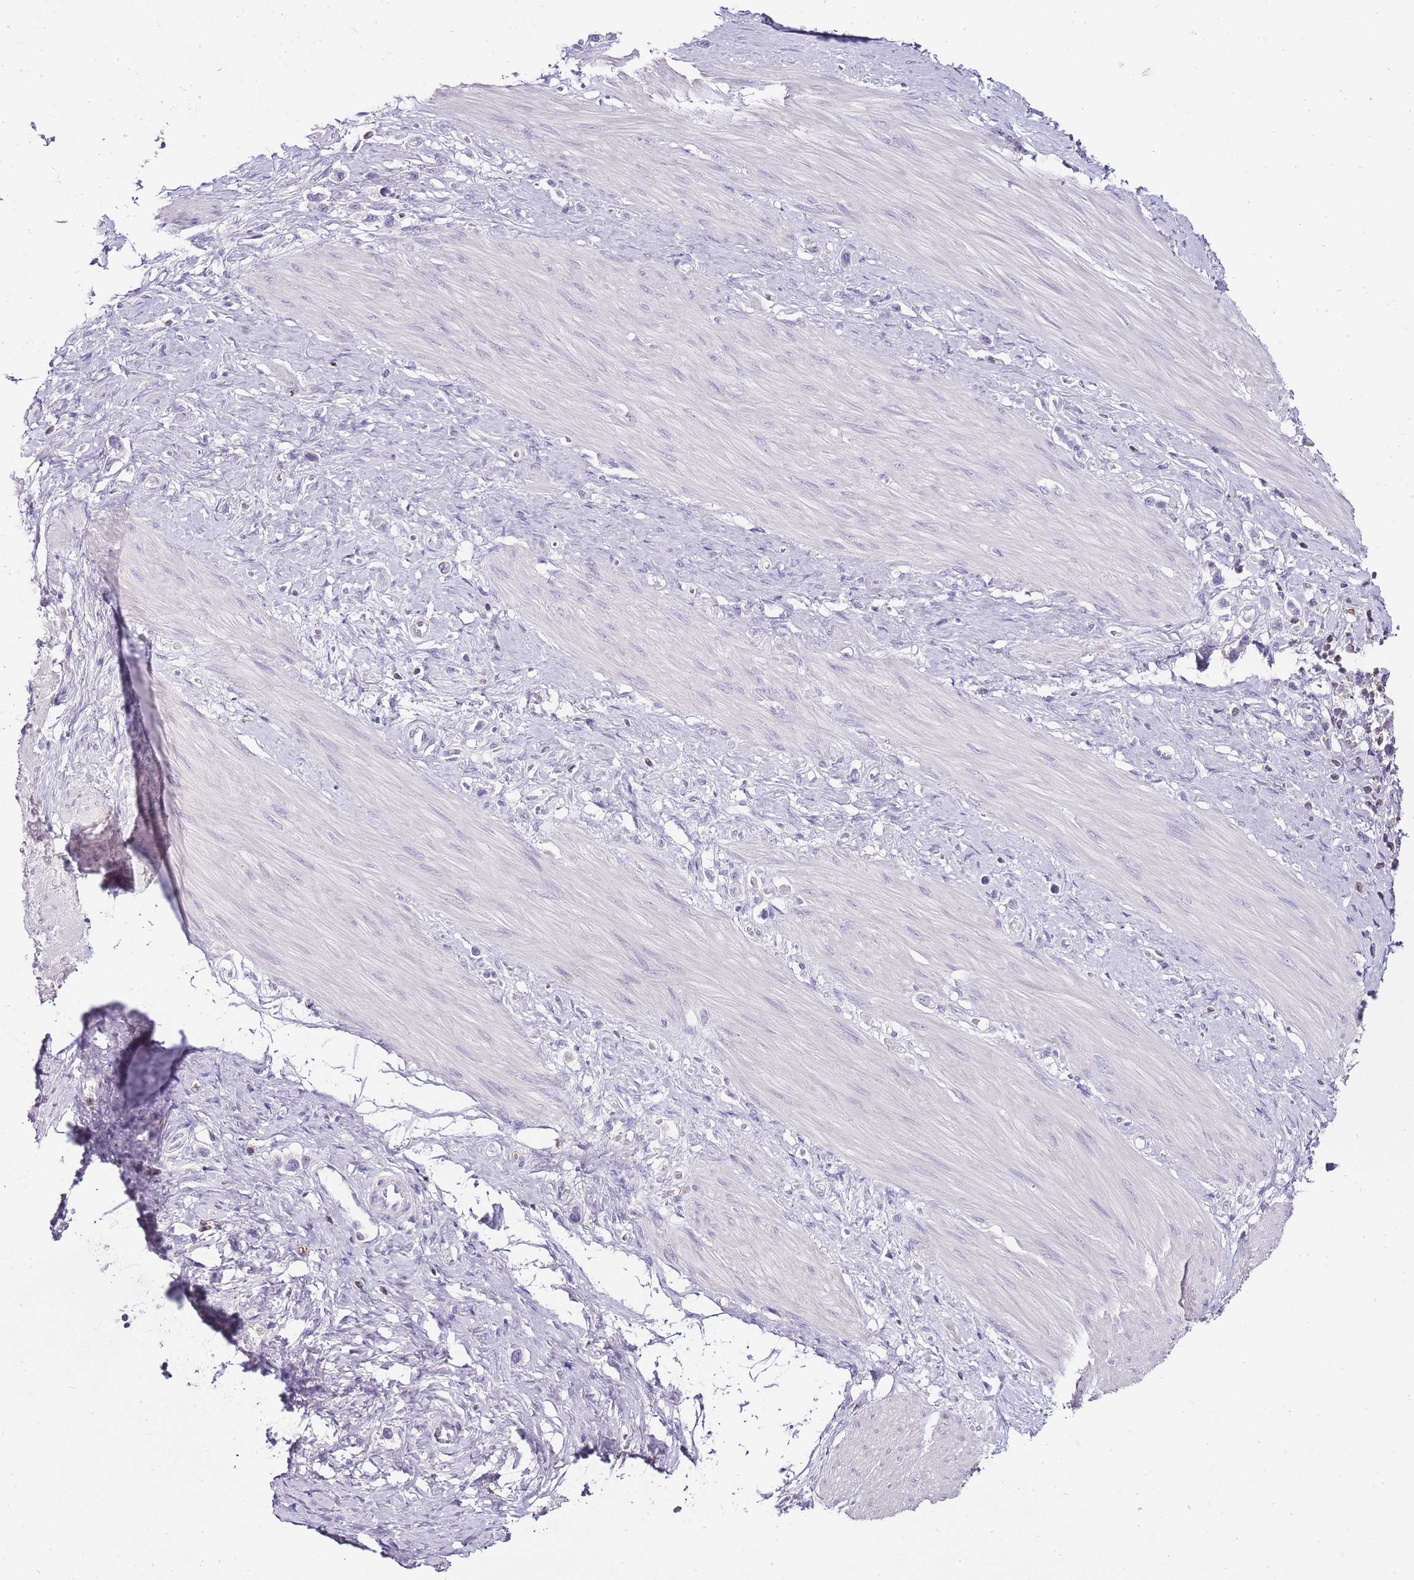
{"staining": {"intensity": "negative", "quantity": "none", "location": "none"}, "tissue": "stomach cancer", "cell_type": "Tumor cells", "image_type": "cancer", "snomed": [{"axis": "morphology", "description": "Adenocarcinoma, NOS"}, {"axis": "topography", "description": "Stomach"}], "caption": "Stomach cancer (adenocarcinoma) stained for a protein using IHC exhibits no staining tumor cells.", "gene": "ZBP1", "patient": {"sex": "female", "age": 65}}